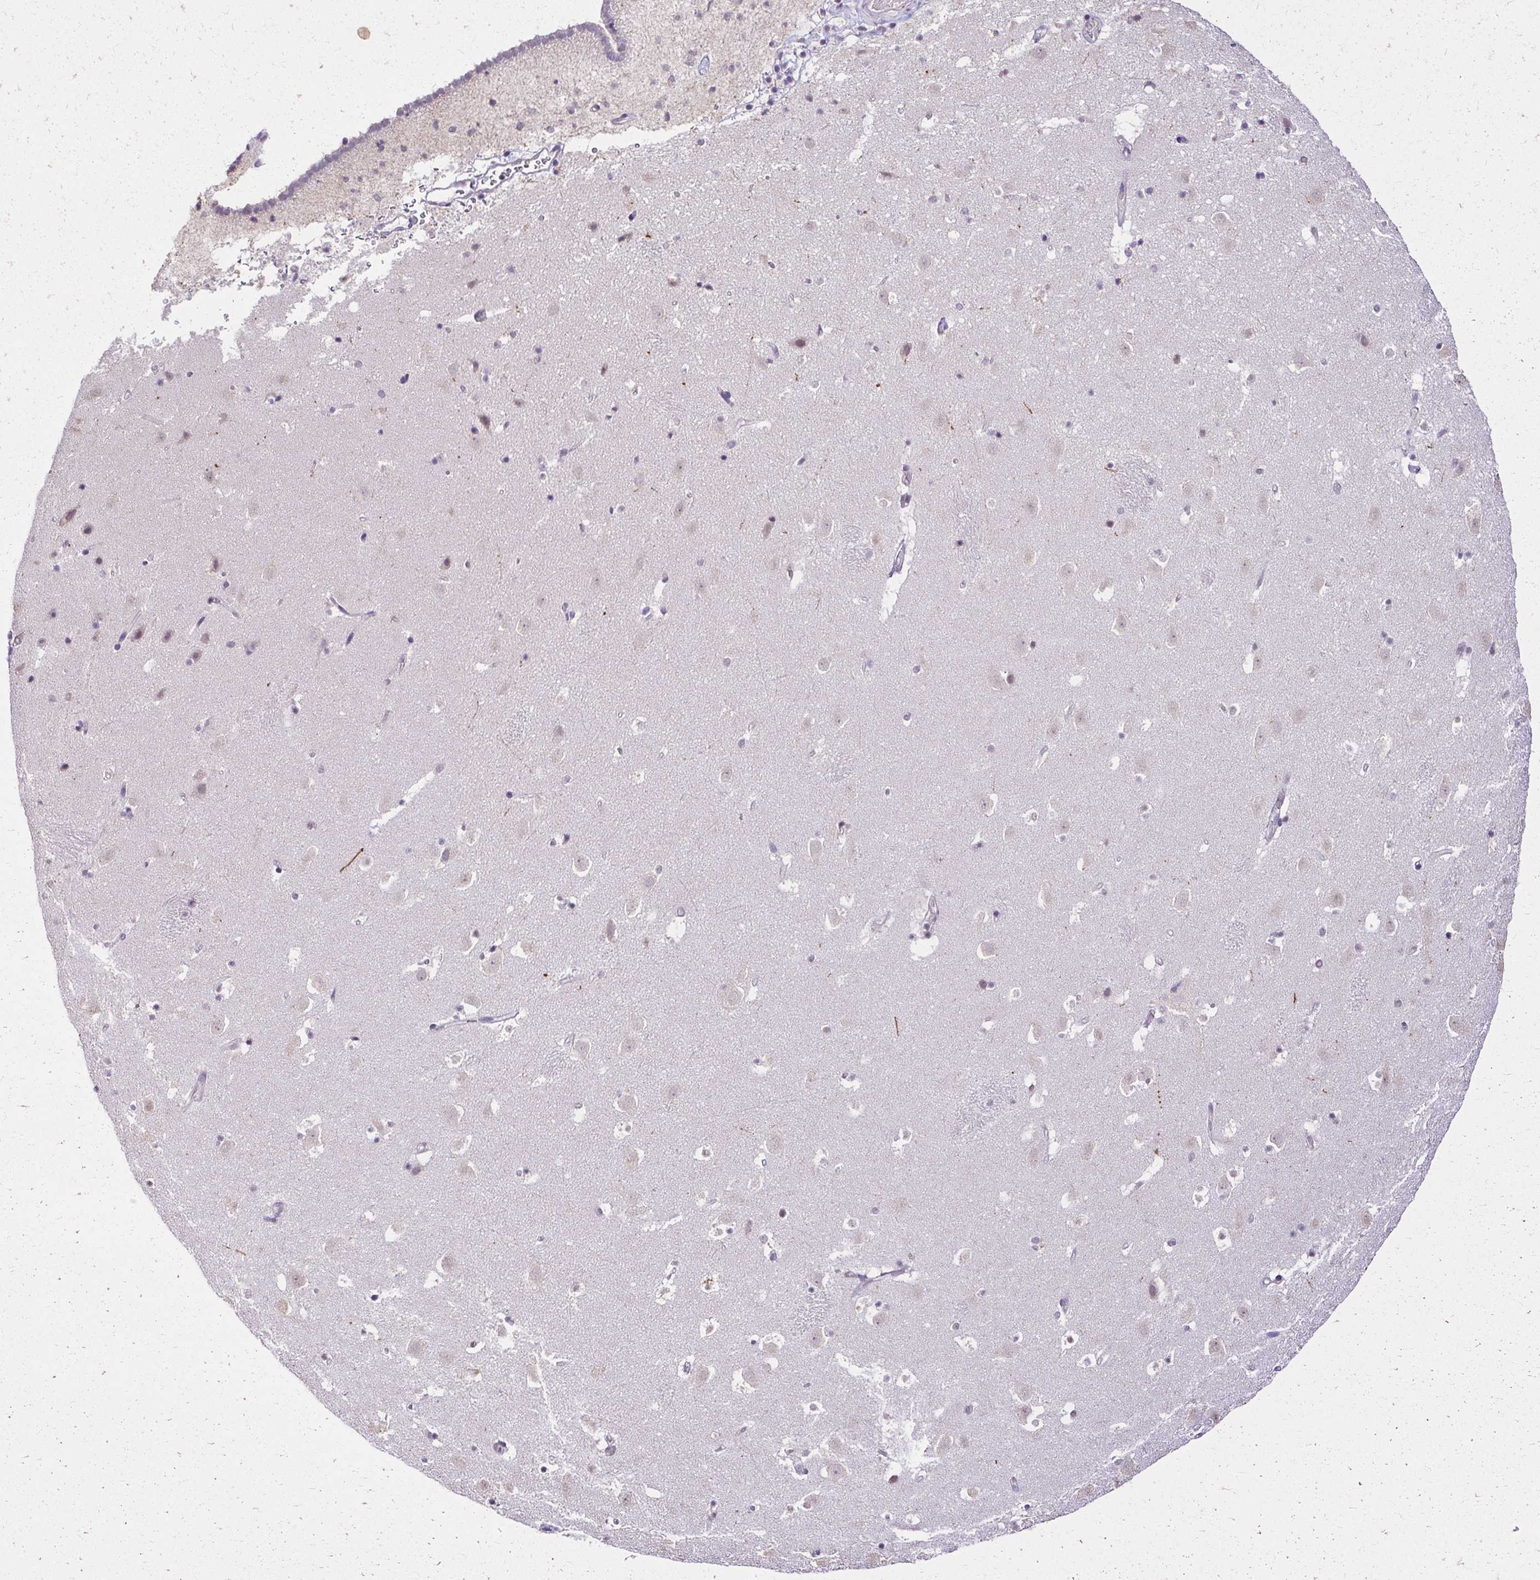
{"staining": {"intensity": "weak", "quantity": "<25%", "location": "cytoplasmic/membranous,nuclear"}, "tissue": "caudate", "cell_type": "Glial cells", "image_type": "normal", "snomed": [{"axis": "morphology", "description": "Normal tissue, NOS"}, {"axis": "topography", "description": "Lateral ventricle wall"}], "caption": "Immunohistochemistry histopathology image of unremarkable caudate: human caudate stained with DAB (3,3'-diaminobenzidine) demonstrates no significant protein expression in glial cells.", "gene": "KIAA1210", "patient": {"sex": "male", "age": 37}}